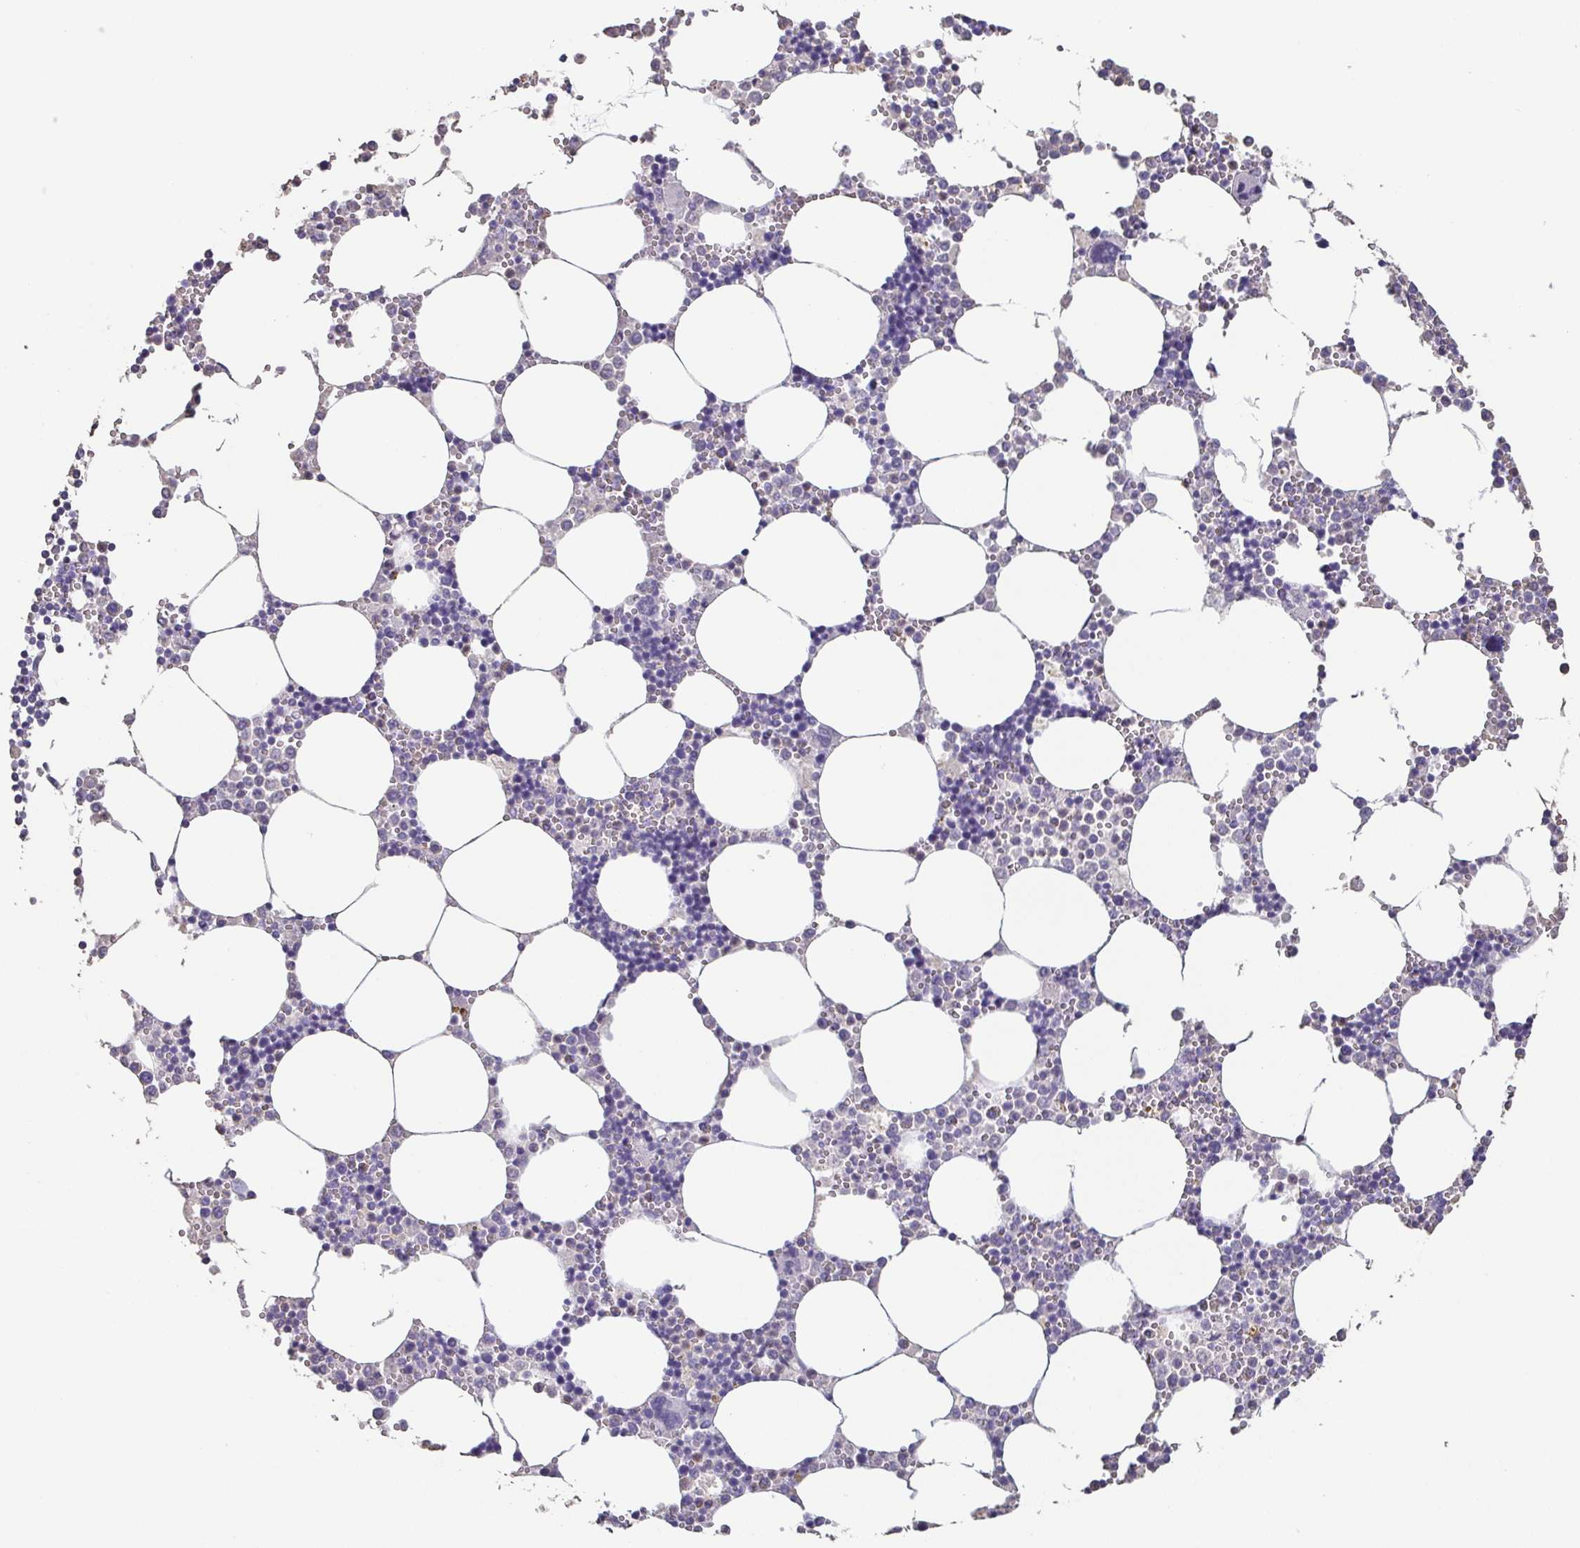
{"staining": {"intensity": "negative", "quantity": "none", "location": "none"}, "tissue": "bone marrow", "cell_type": "Hematopoietic cells", "image_type": "normal", "snomed": [{"axis": "morphology", "description": "Normal tissue, NOS"}, {"axis": "topography", "description": "Bone marrow"}], "caption": "IHC image of unremarkable human bone marrow stained for a protein (brown), which exhibits no positivity in hematopoietic cells.", "gene": "BPIFA2", "patient": {"sex": "male", "age": 54}}